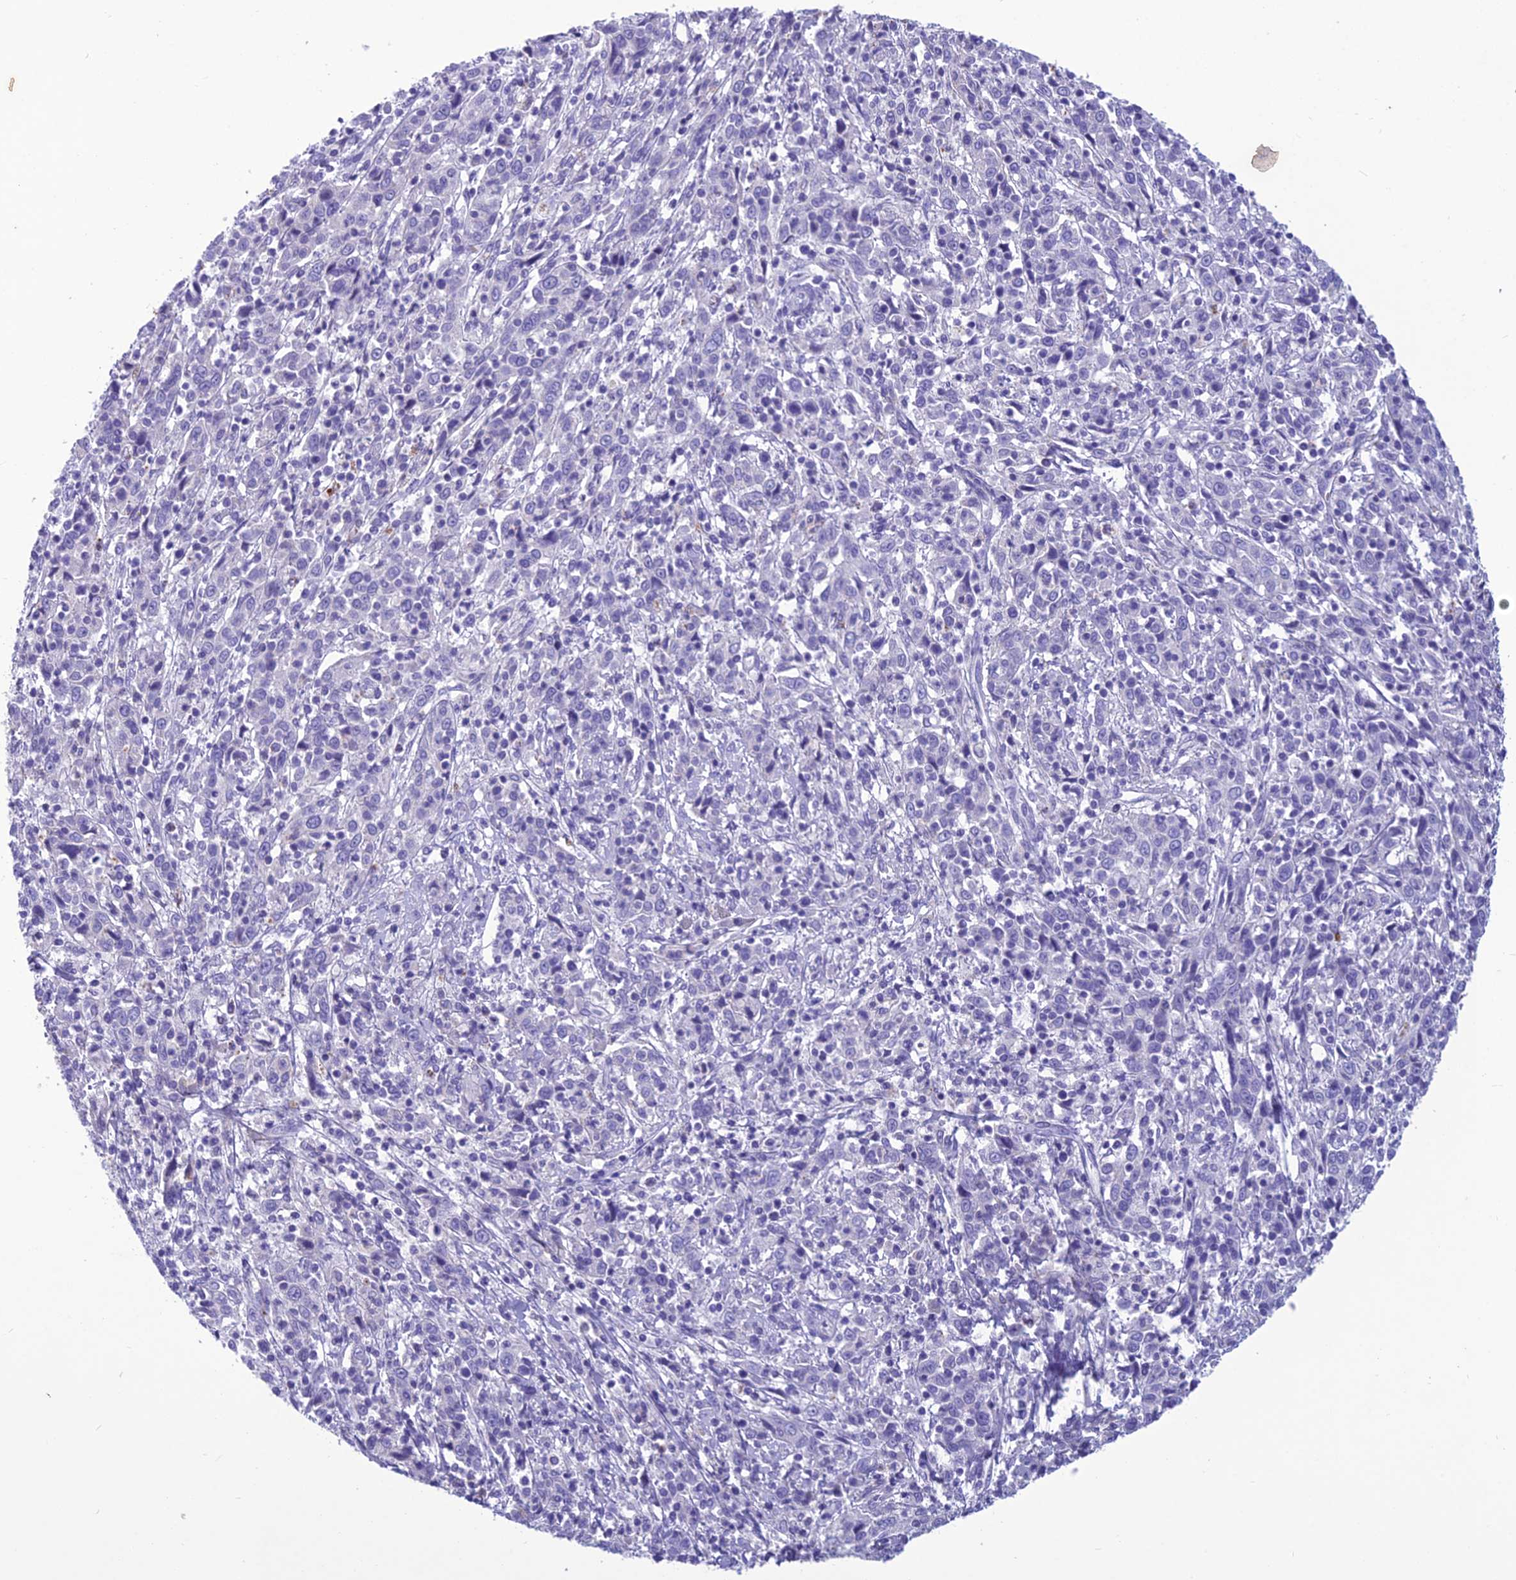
{"staining": {"intensity": "negative", "quantity": "none", "location": "none"}, "tissue": "cervical cancer", "cell_type": "Tumor cells", "image_type": "cancer", "snomed": [{"axis": "morphology", "description": "Squamous cell carcinoma, NOS"}, {"axis": "topography", "description": "Cervix"}], "caption": "The photomicrograph shows no staining of tumor cells in squamous cell carcinoma (cervical).", "gene": "IFT172", "patient": {"sex": "female", "age": 46}}